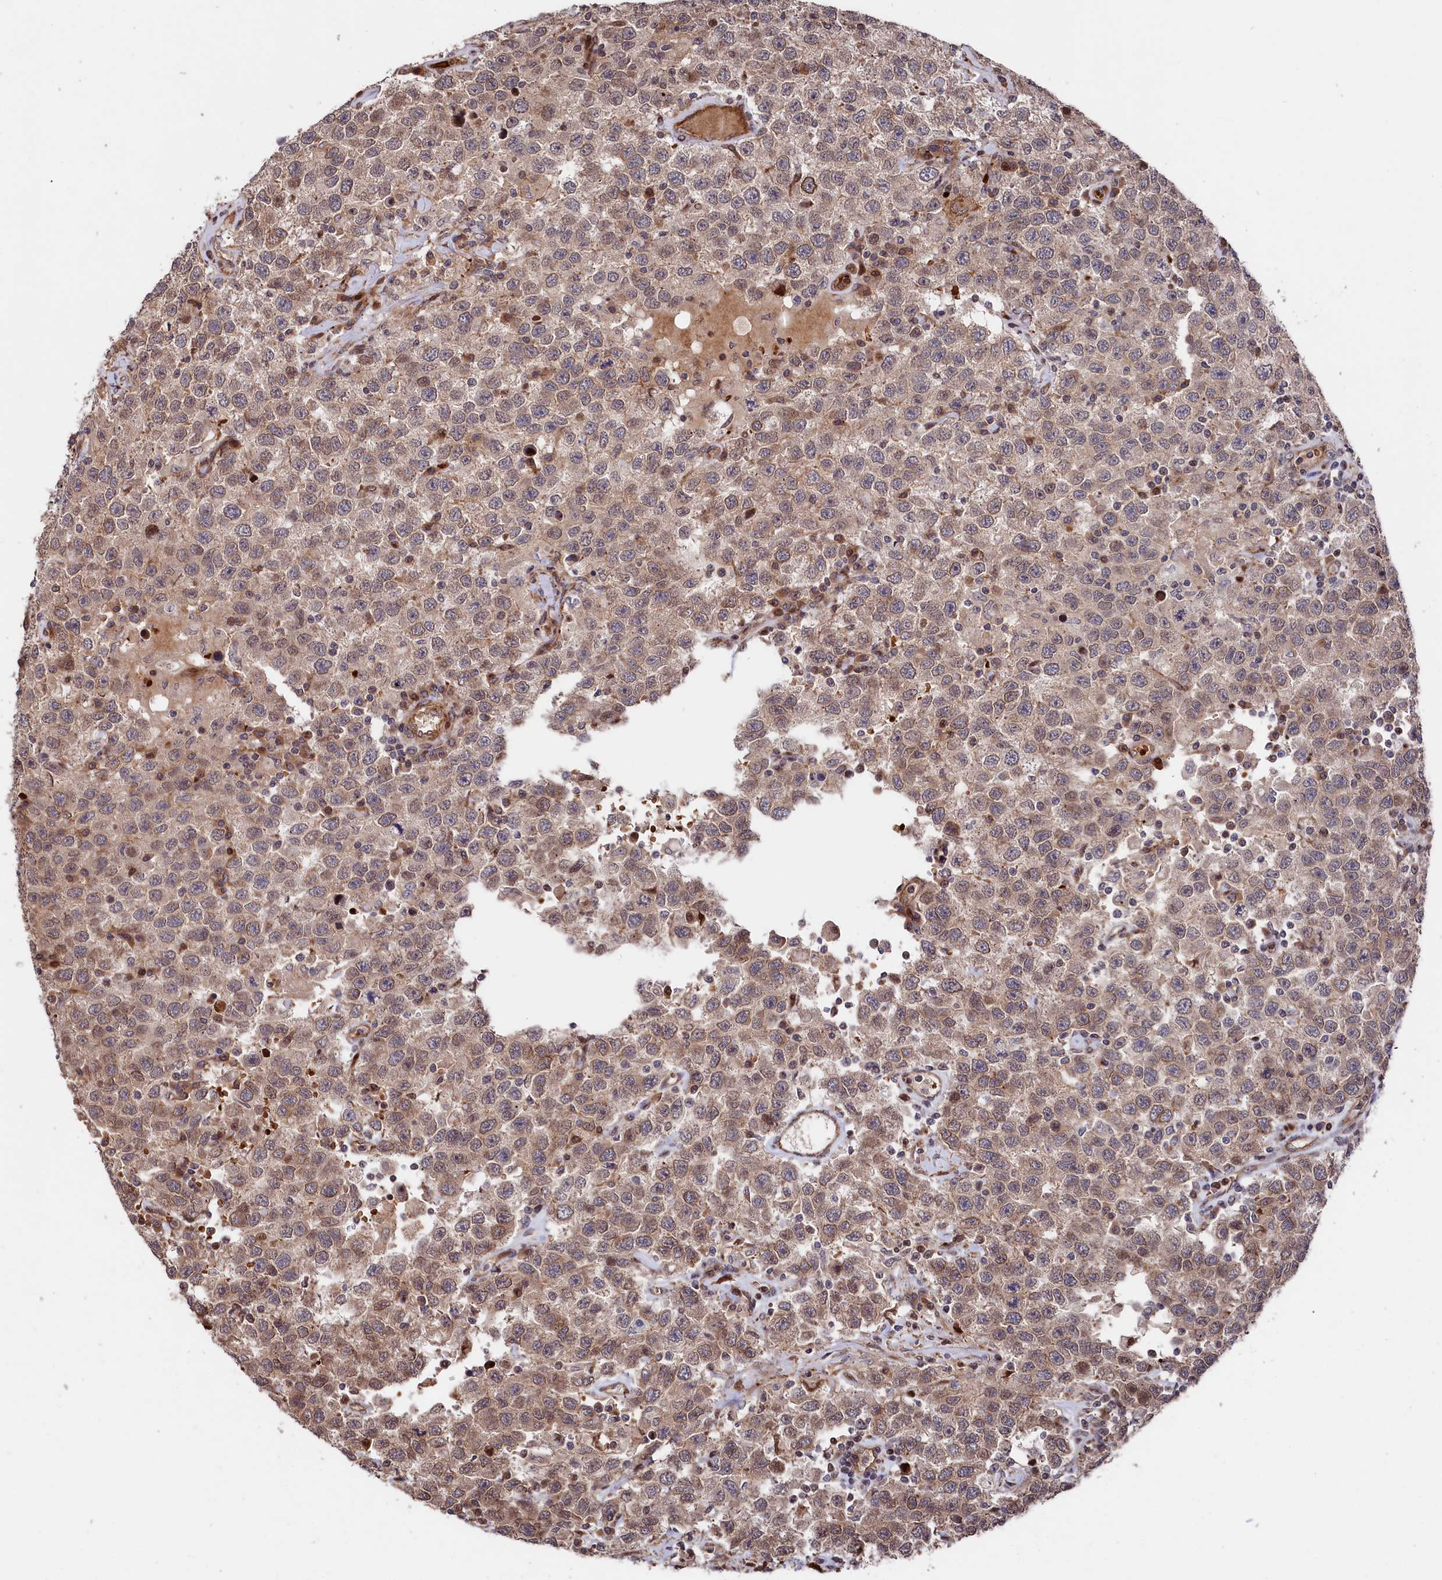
{"staining": {"intensity": "weak", "quantity": ">75%", "location": "cytoplasmic/membranous"}, "tissue": "testis cancer", "cell_type": "Tumor cells", "image_type": "cancer", "snomed": [{"axis": "morphology", "description": "Seminoma, NOS"}, {"axis": "topography", "description": "Testis"}], "caption": "An image of testis cancer (seminoma) stained for a protein exhibits weak cytoplasmic/membranous brown staining in tumor cells.", "gene": "TNKS1BP1", "patient": {"sex": "male", "age": 41}}